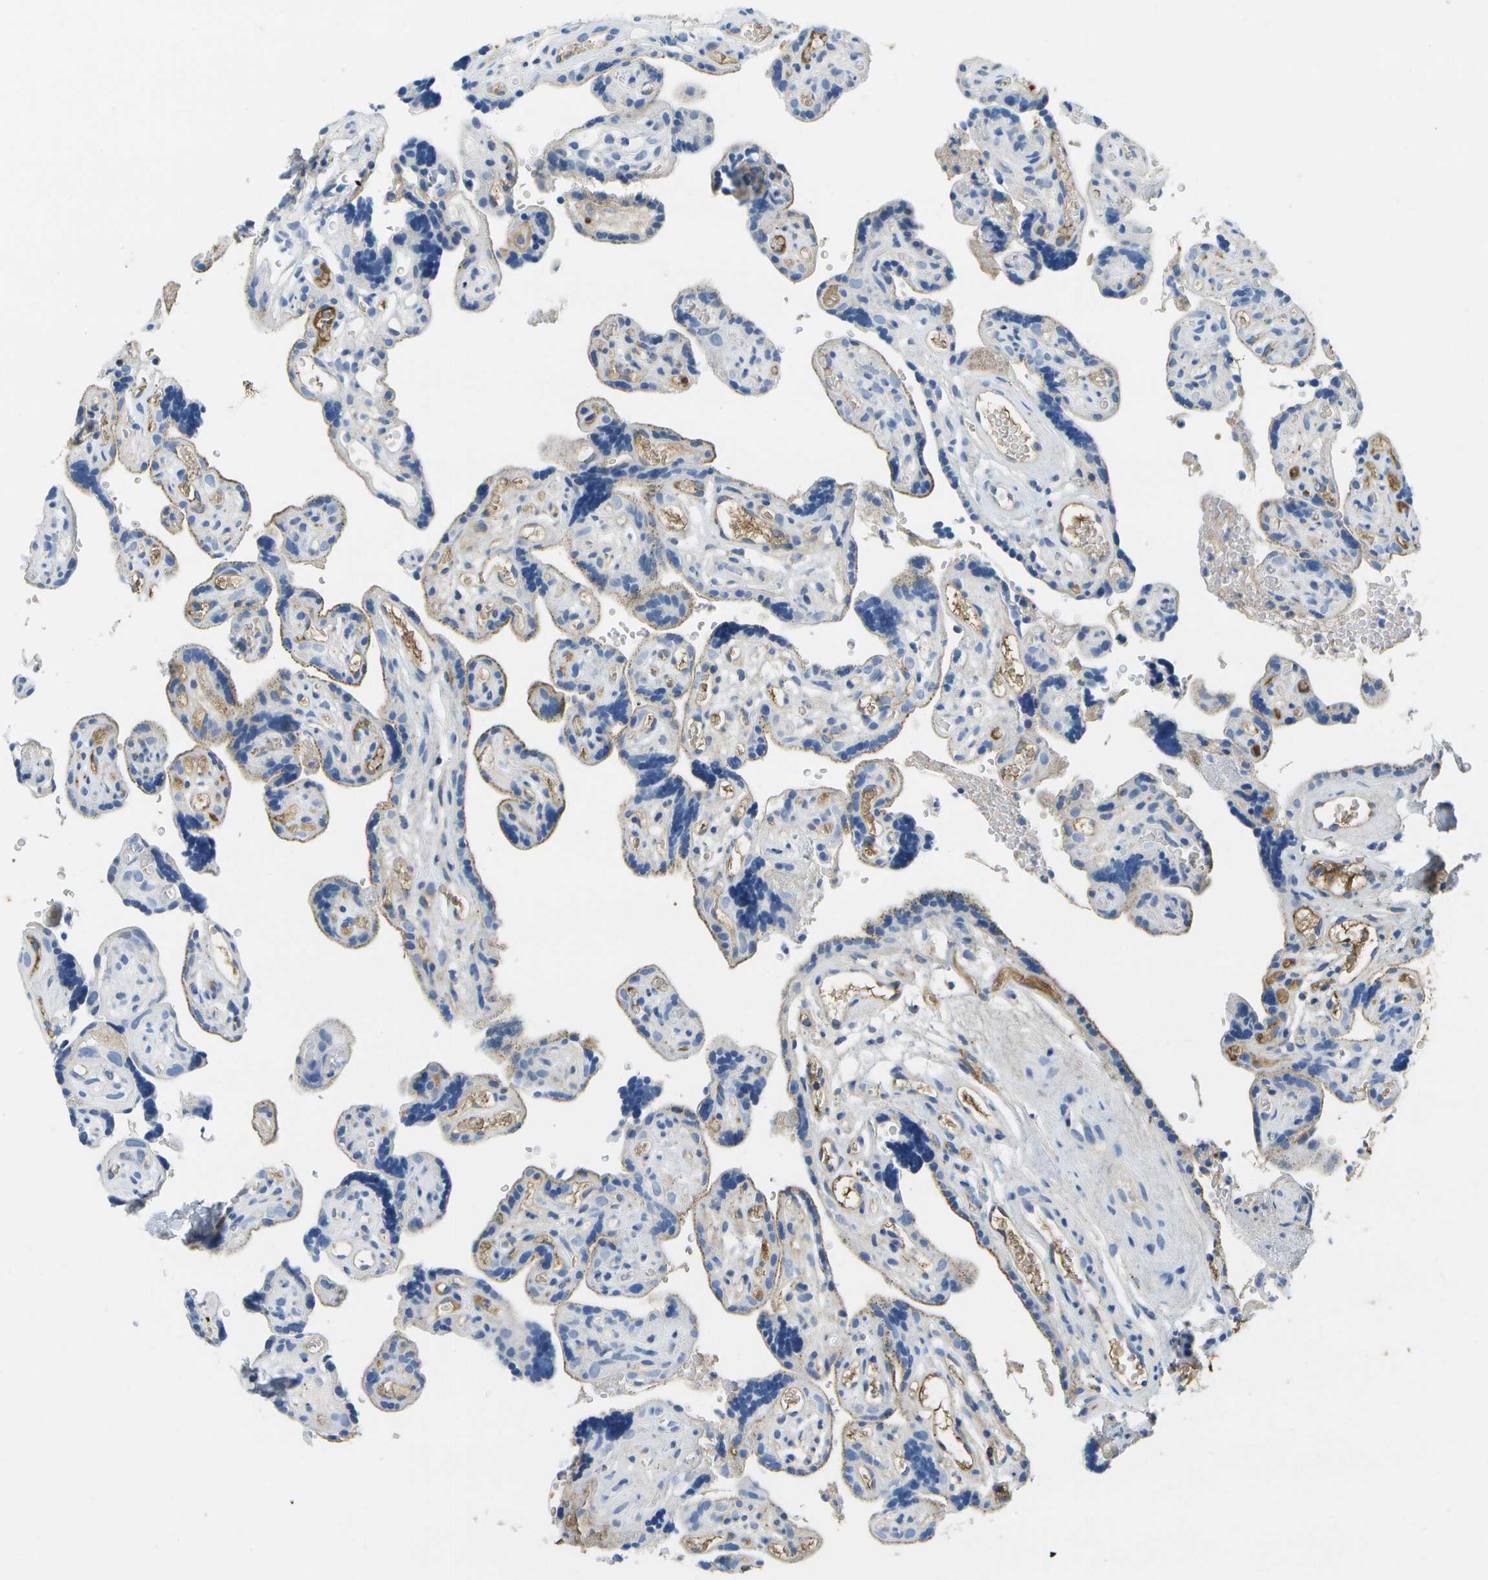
{"staining": {"intensity": "negative", "quantity": "none", "location": "none"}, "tissue": "placenta", "cell_type": "Decidual cells", "image_type": "normal", "snomed": [{"axis": "morphology", "description": "Normal tissue, NOS"}, {"axis": "topography", "description": "Placenta"}], "caption": "A high-resolution photomicrograph shows IHC staining of unremarkable placenta, which shows no significant staining in decidual cells.", "gene": "SERPINA1", "patient": {"sex": "female", "age": 30}}